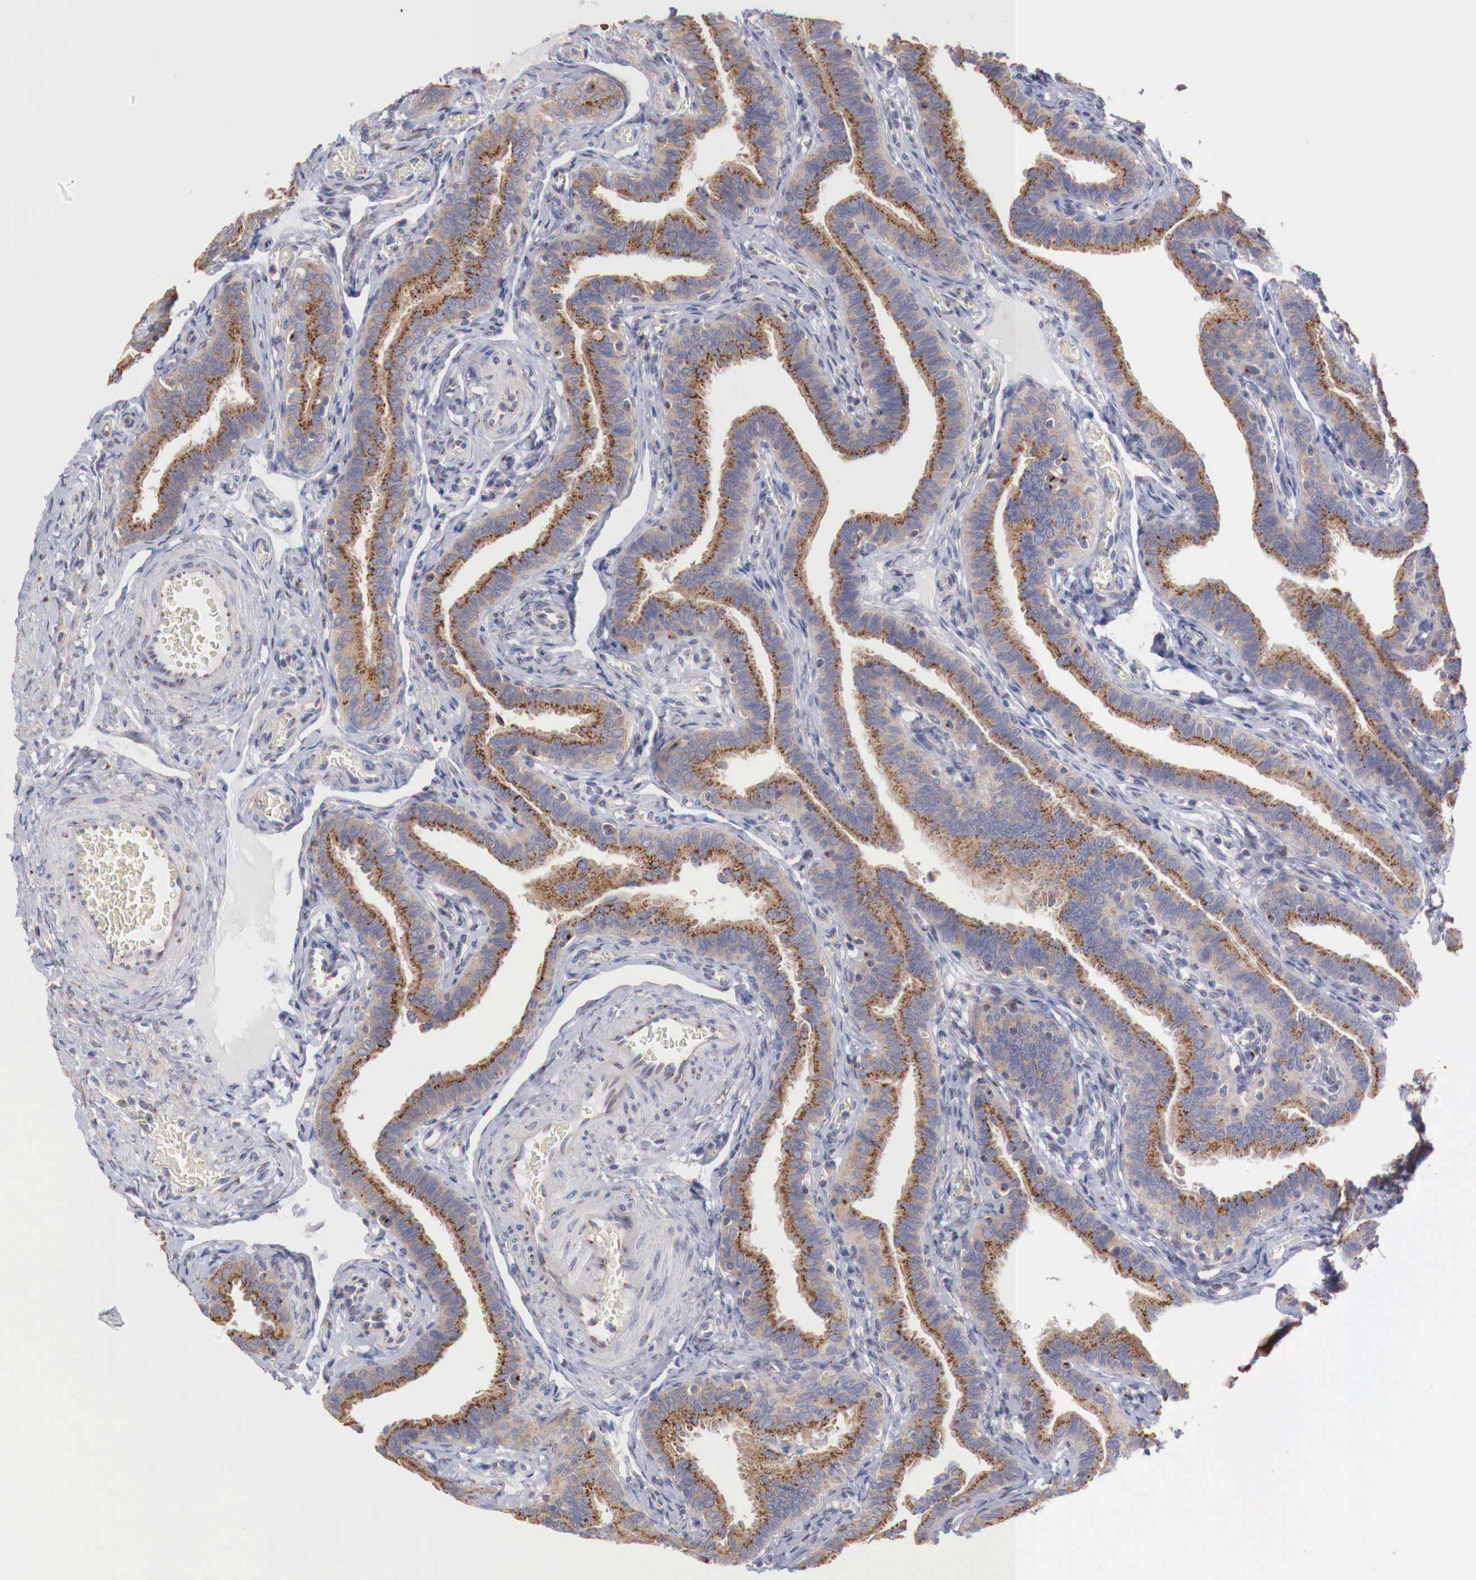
{"staining": {"intensity": "strong", "quantity": ">75%", "location": "cytoplasmic/membranous"}, "tissue": "fallopian tube", "cell_type": "Glandular cells", "image_type": "normal", "snomed": [{"axis": "morphology", "description": "Normal tissue, NOS"}, {"axis": "topography", "description": "Fallopian tube"}], "caption": "A brown stain labels strong cytoplasmic/membranous staining of a protein in glandular cells of benign fallopian tube.", "gene": "SYAP1", "patient": {"sex": "female", "age": 38}}